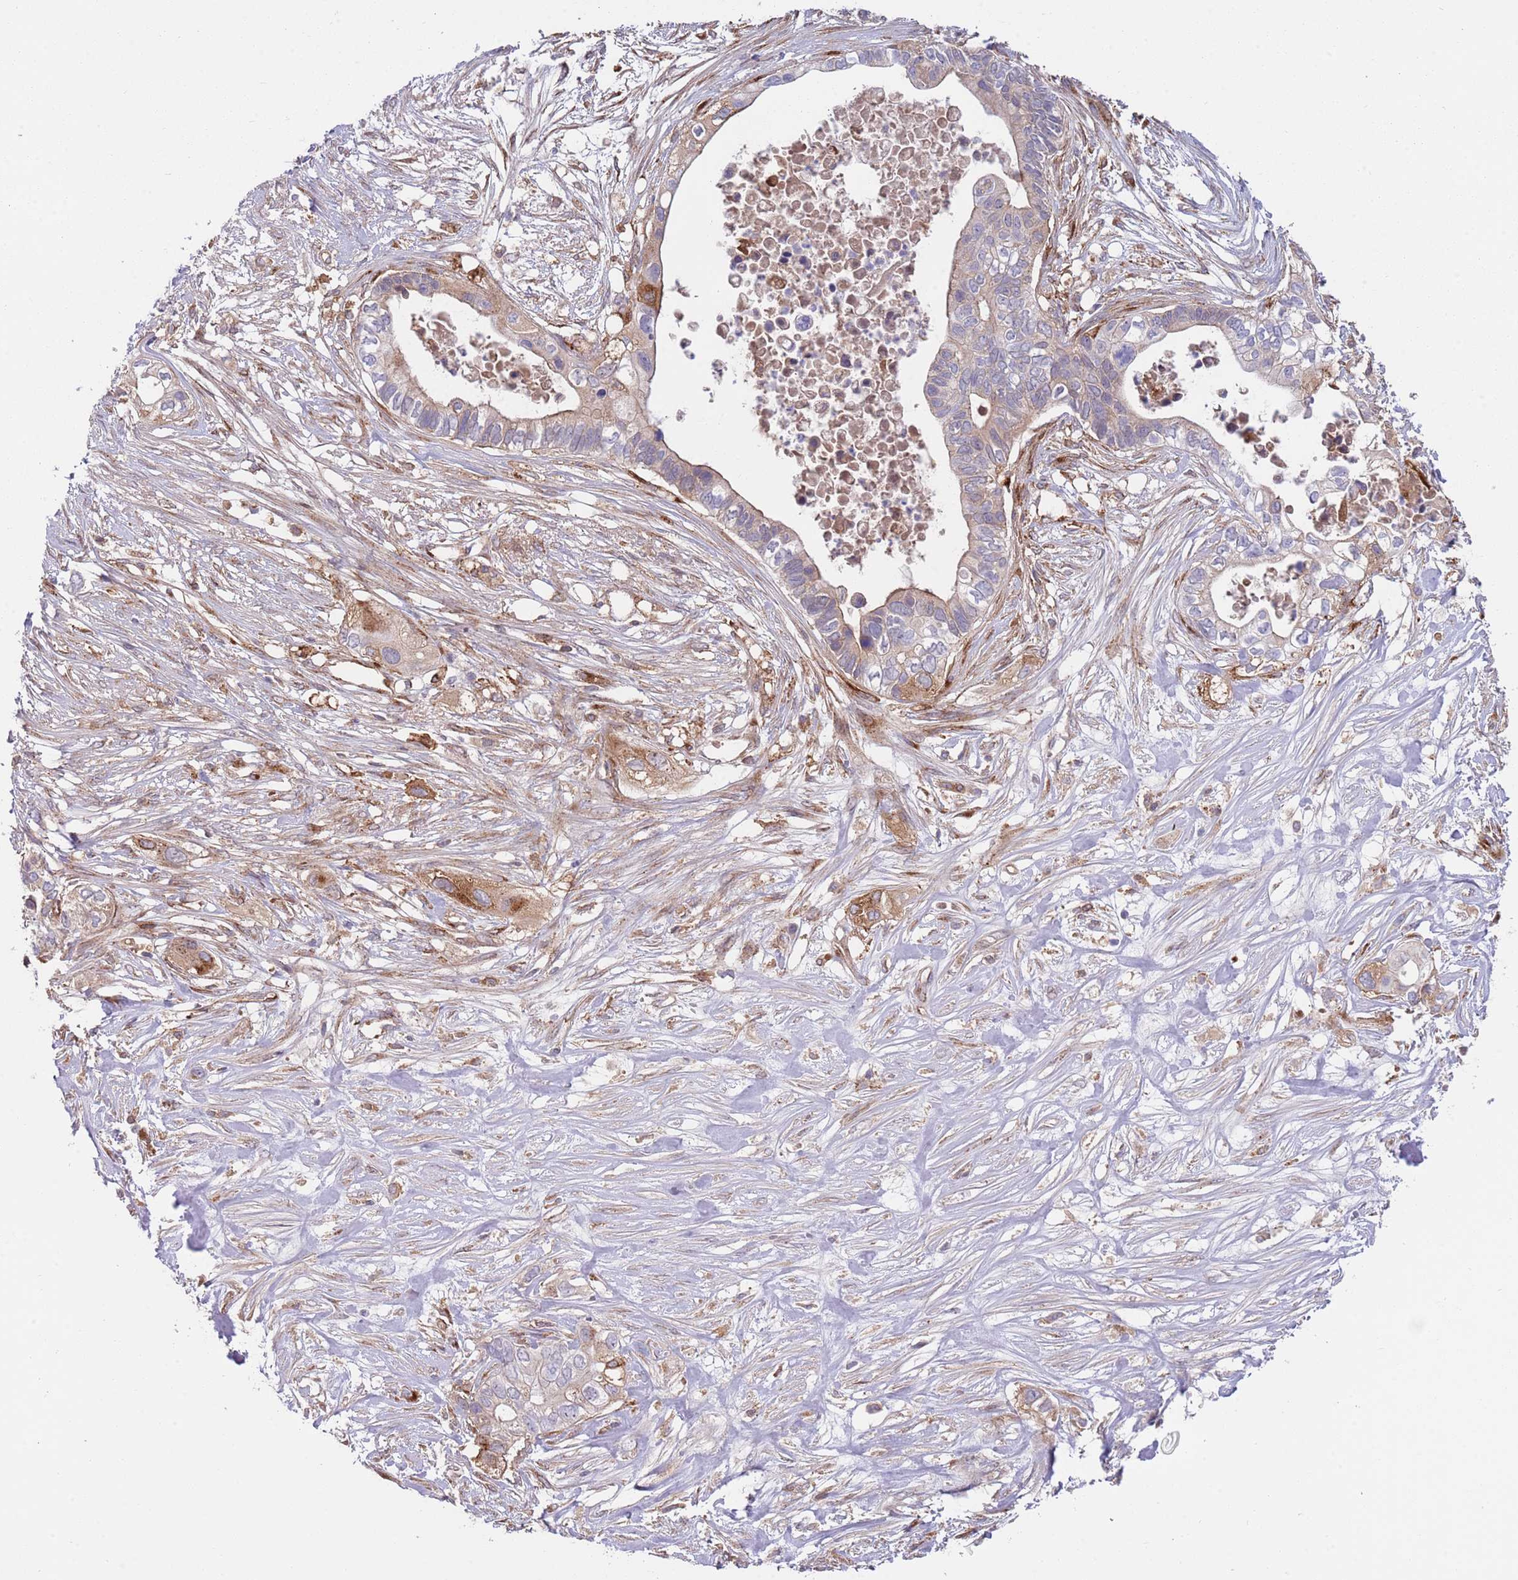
{"staining": {"intensity": "moderate", "quantity": "<25%", "location": "cytoplasmic/membranous"}, "tissue": "pancreatic cancer", "cell_type": "Tumor cells", "image_type": "cancer", "snomed": [{"axis": "morphology", "description": "Adenocarcinoma, NOS"}, {"axis": "topography", "description": "Pancreas"}], "caption": "Protein expression by immunohistochemistry exhibits moderate cytoplasmic/membranous positivity in about <25% of tumor cells in pancreatic cancer.", "gene": "BTBD7", "patient": {"sex": "female", "age": 63}}